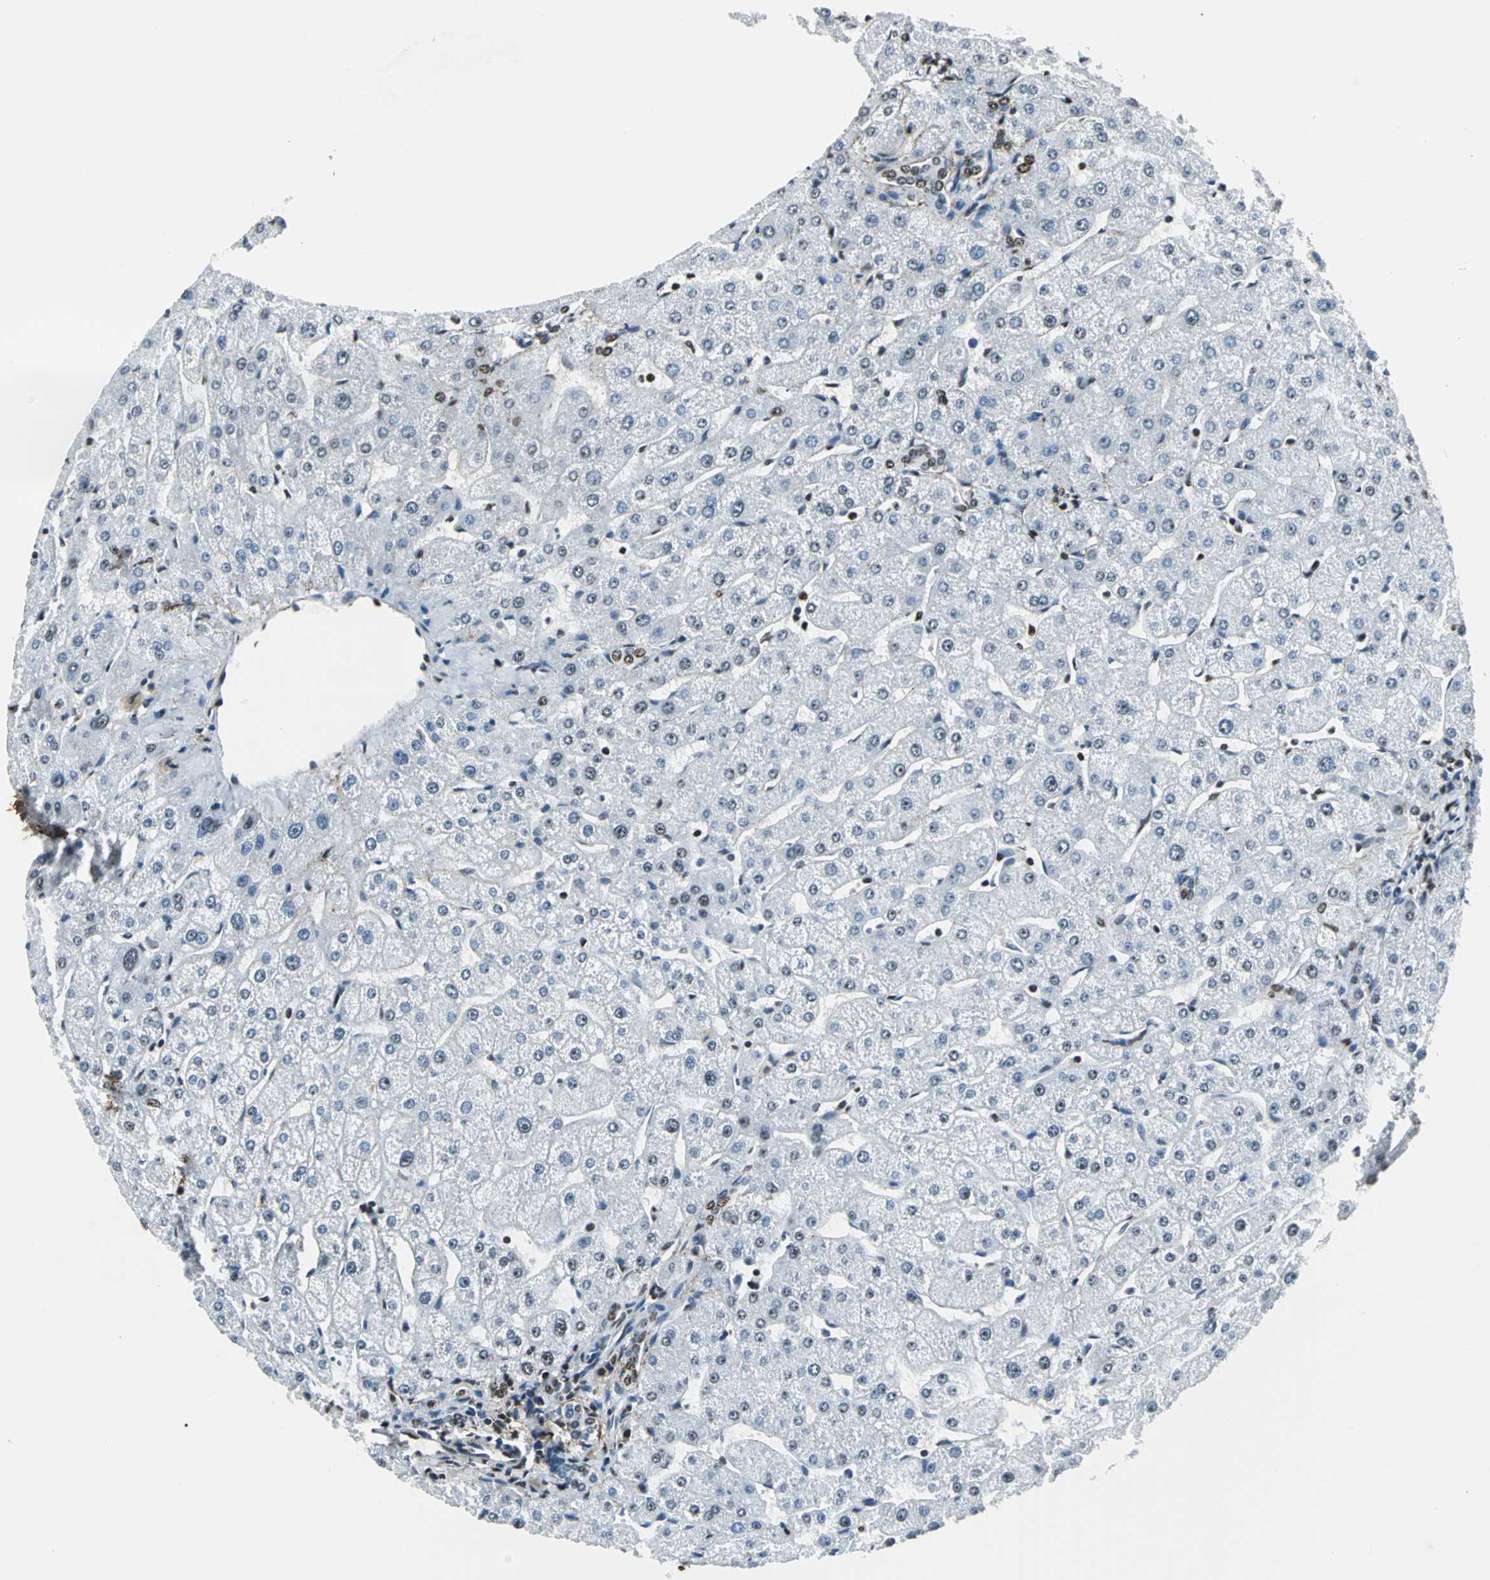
{"staining": {"intensity": "moderate", "quantity": "25%-75%", "location": "nuclear"}, "tissue": "liver", "cell_type": "Cholangiocytes", "image_type": "normal", "snomed": [{"axis": "morphology", "description": "Normal tissue, NOS"}, {"axis": "topography", "description": "Liver"}], "caption": "A brown stain labels moderate nuclear expression of a protein in cholangiocytes of unremarkable human liver. (Brightfield microscopy of DAB IHC at high magnification).", "gene": "APEX1", "patient": {"sex": "male", "age": 67}}